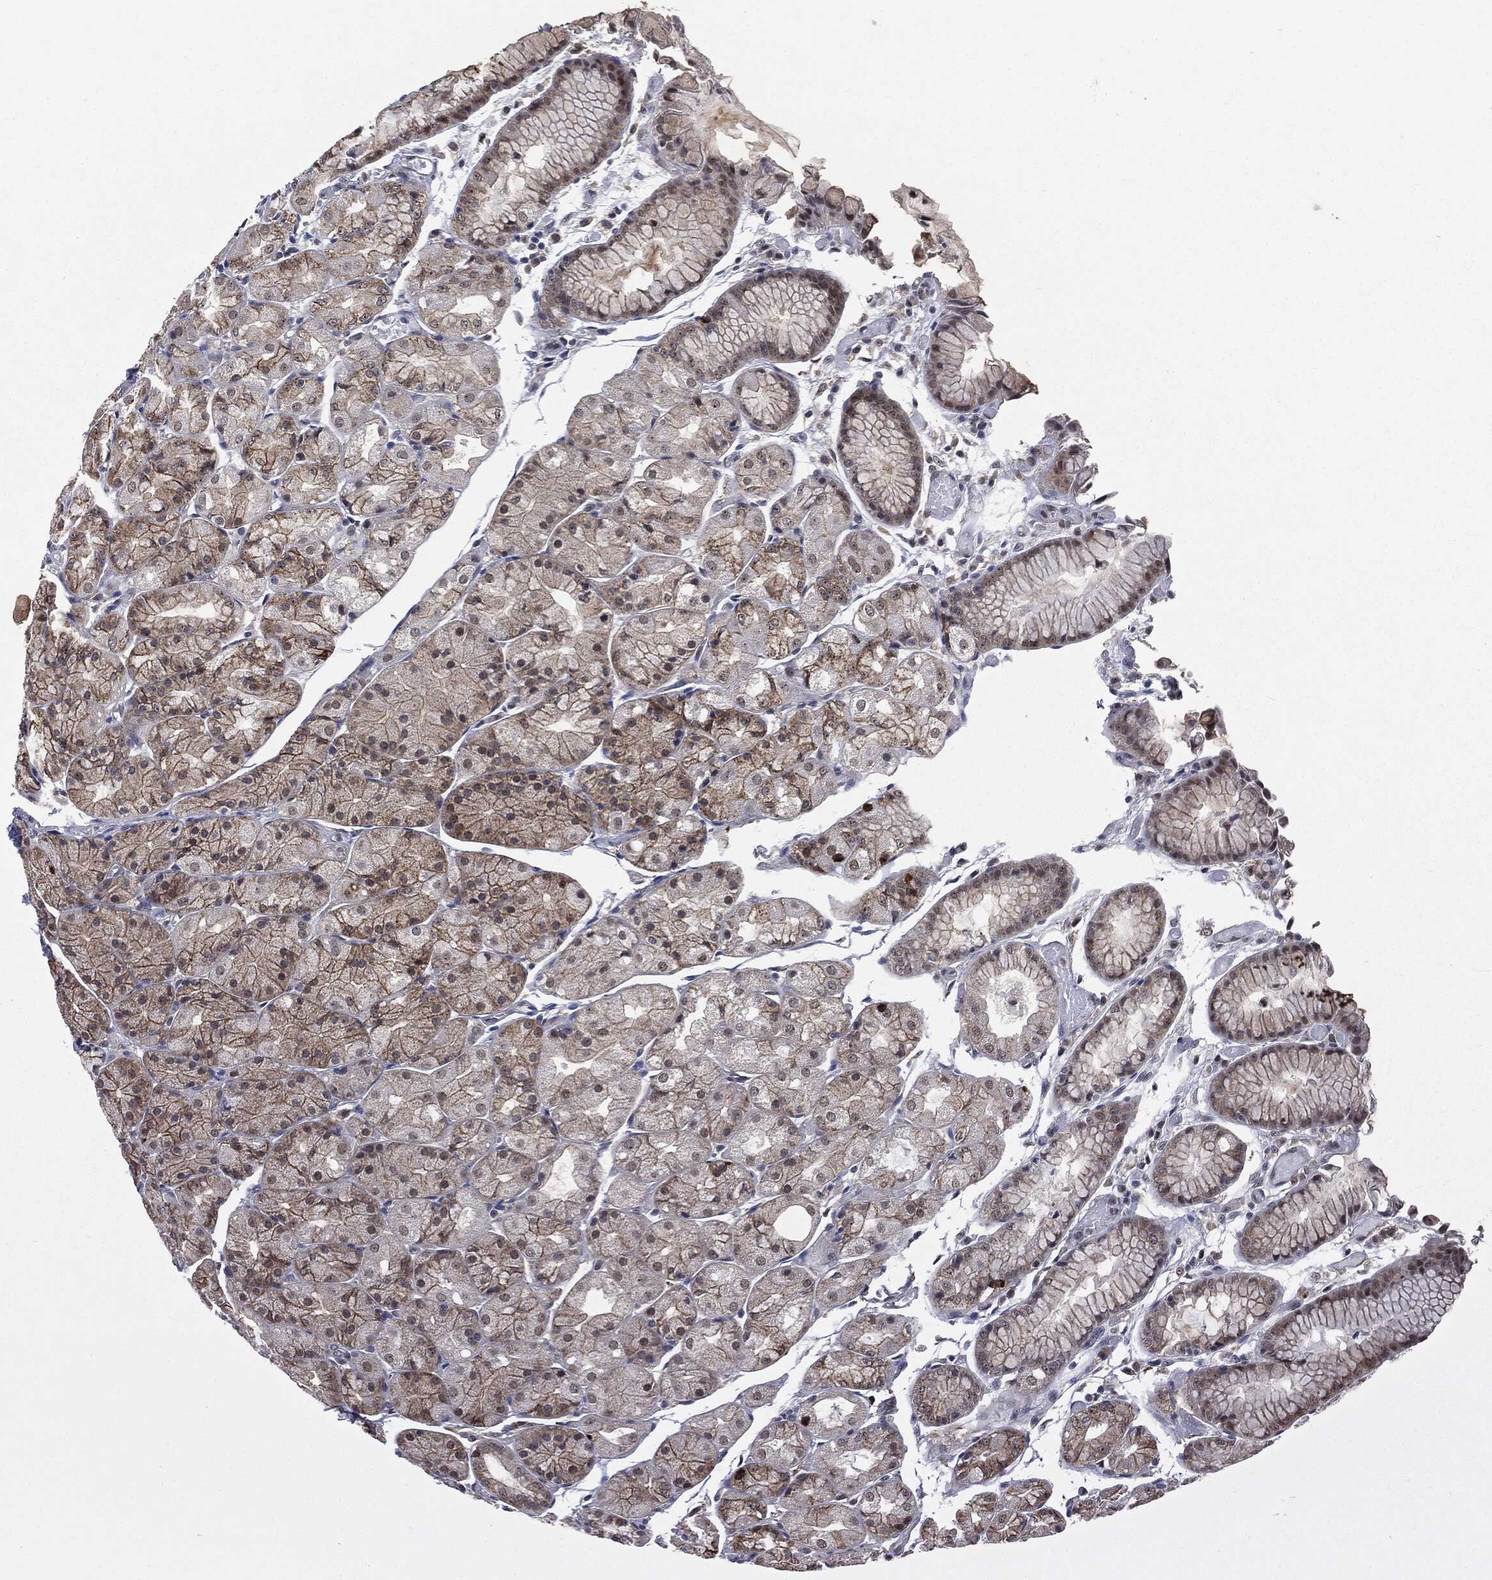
{"staining": {"intensity": "strong", "quantity": "<25%", "location": "cytoplasmic/membranous"}, "tissue": "stomach", "cell_type": "Glandular cells", "image_type": "normal", "snomed": [{"axis": "morphology", "description": "Normal tissue, NOS"}, {"axis": "topography", "description": "Stomach, upper"}], "caption": "Immunohistochemistry (IHC) of unremarkable human stomach exhibits medium levels of strong cytoplasmic/membranous staining in about <25% of glandular cells. Using DAB (brown) and hematoxylin (blue) stains, captured at high magnification using brightfield microscopy.", "gene": "TRMT1L", "patient": {"sex": "male", "age": 72}}